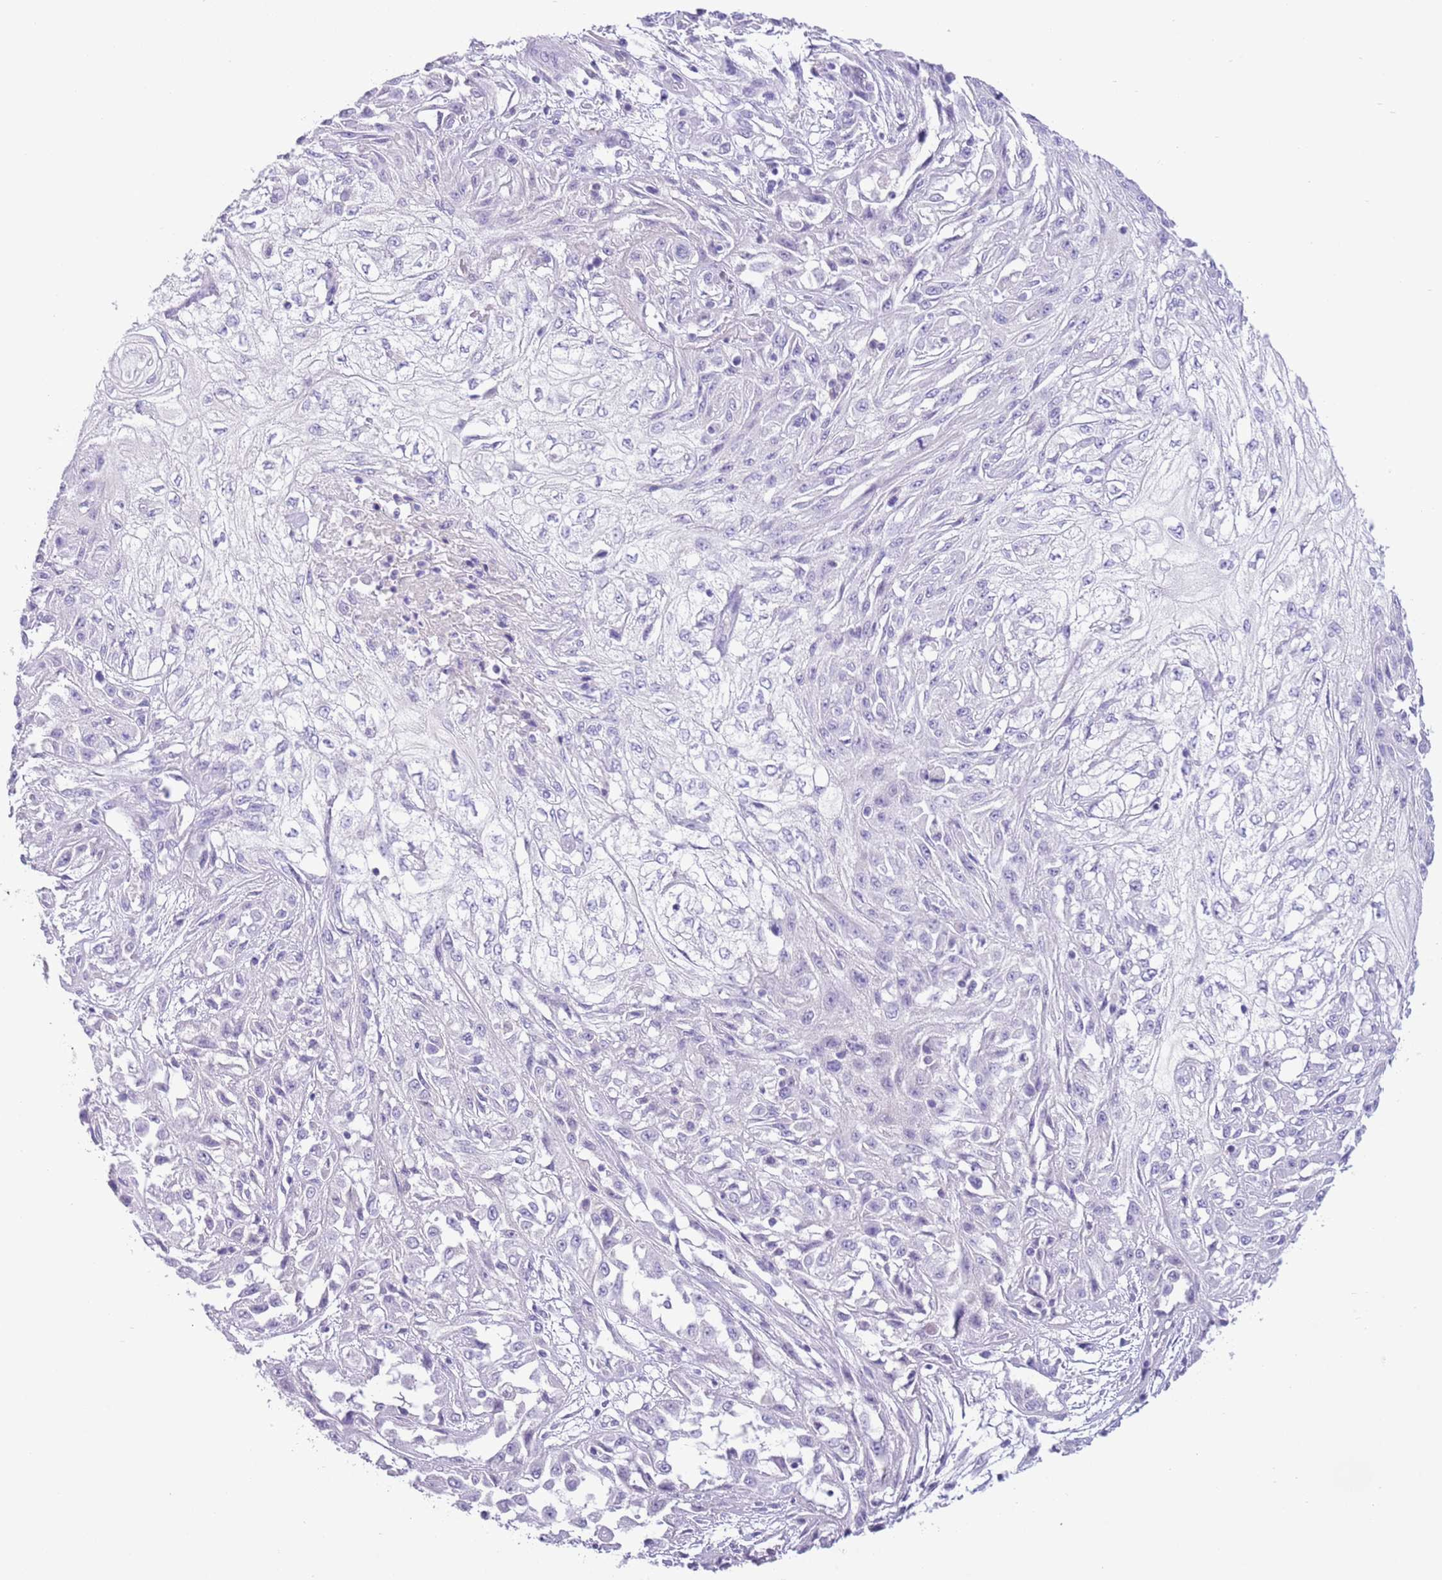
{"staining": {"intensity": "negative", "quantity": "none", "location": "none"}, "tissue": "skin cancer", "cell_type": "Tumor cells", "image_type": "cancer", "snomed": [{"axis": "morphology", "description": "Squamous cell carcinoma, NOS"}, {"axis": "morphology", "description": "Squamous cell carcinoma, metastatic, NOS"}, {"axis": "topography", "description": "Skin"}, {"axis": "topography", "description": "Lymph node"}], "caption": "Metastatic squamous cell carcinoma (skin) was stained to show a protein in brown. There is no significant staining in tumor cells. Nuclei are stained in blue.", "gene": "TOX2", "patient": {"sex": "male", "age": 75}}